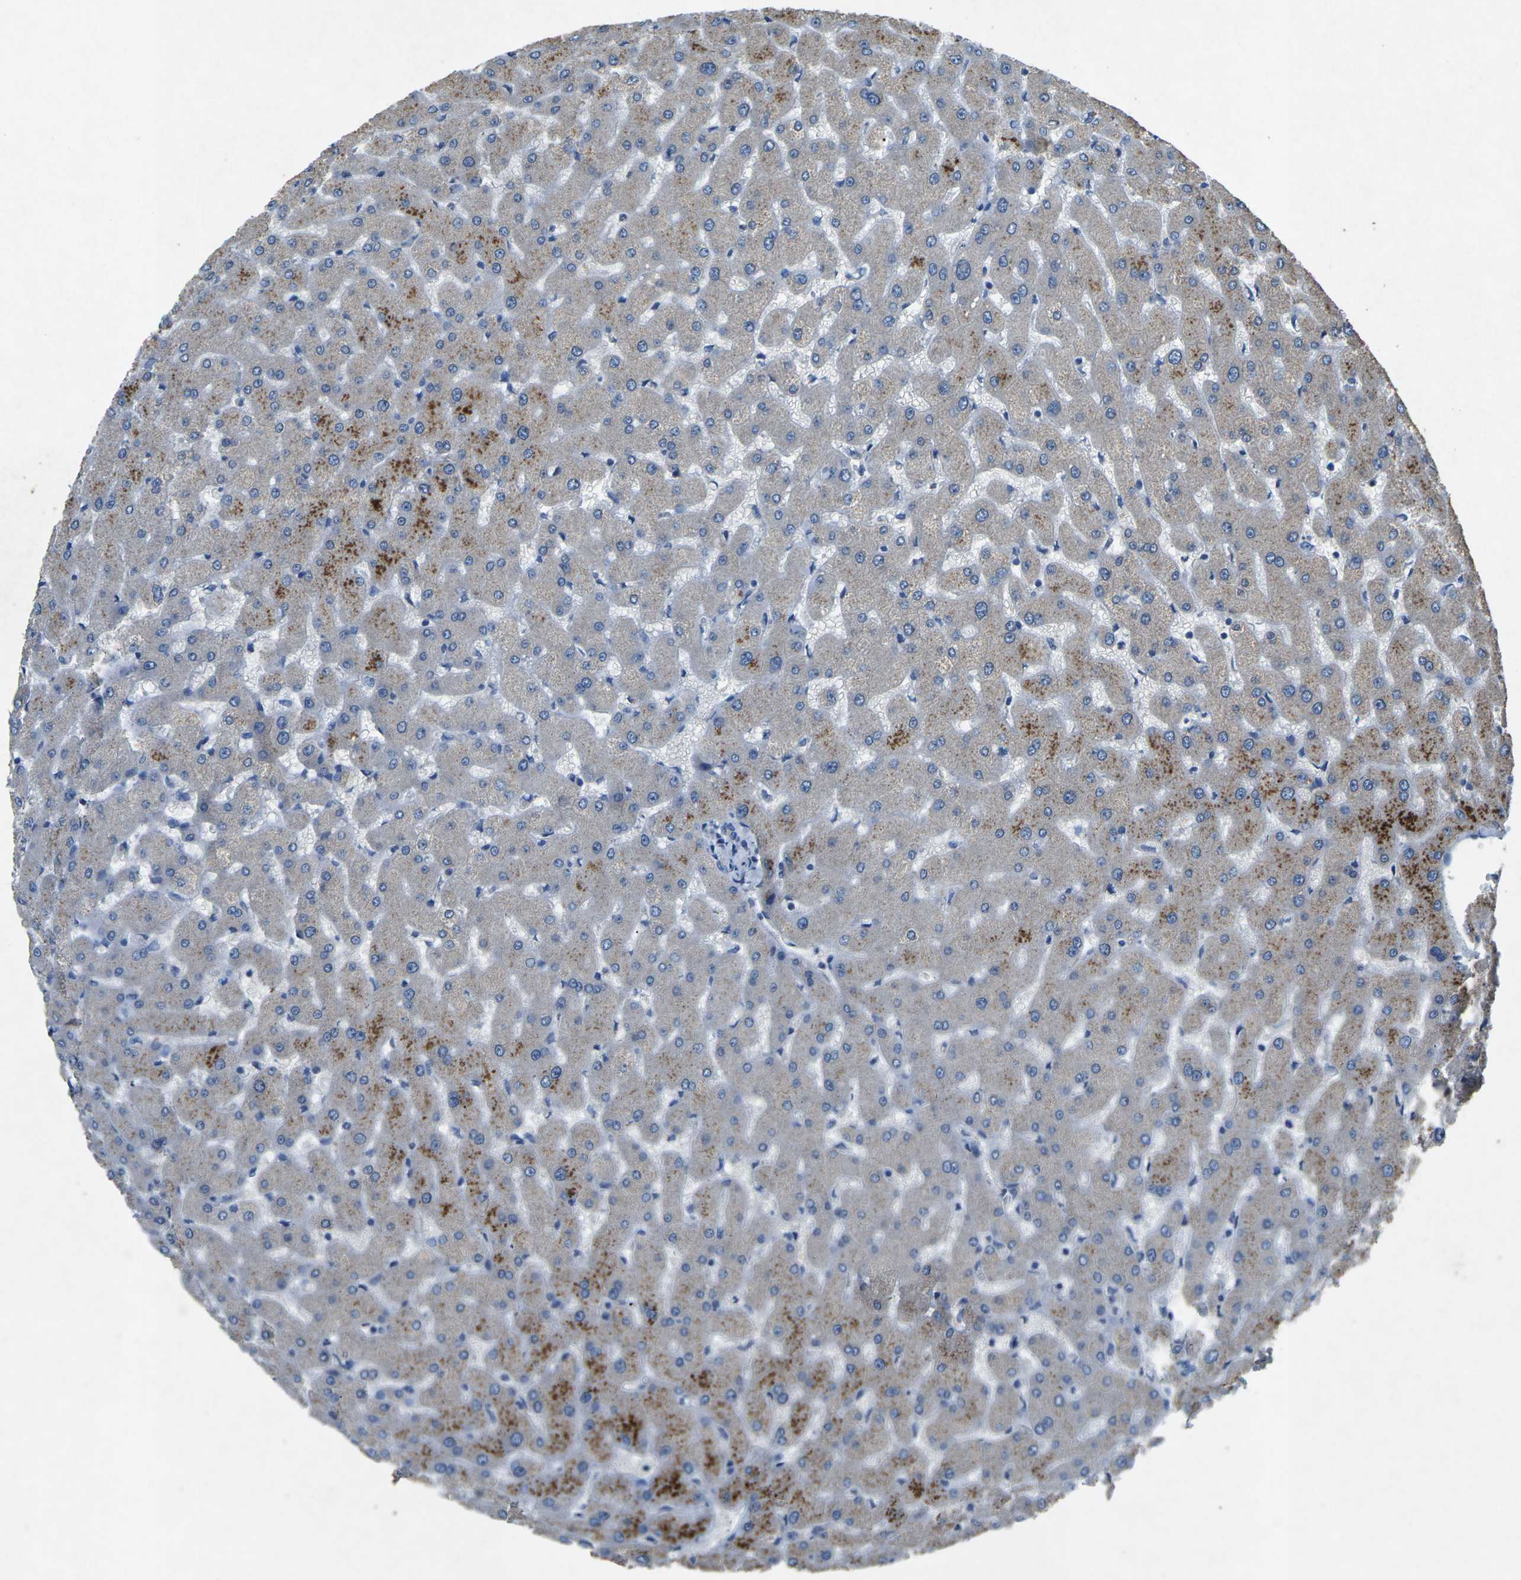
{"staining": {"intensity": "negative", "quantity": "none", "location": "none"}, "tissue": "liver", "cell_type": "Cholangiocytes", "image_type": "normal", "snomed": [{"axis": "morphology", "description": "Normal tissue, NOS"}, {"axis": "topography", "description": "Liver"}], "caption": "DAB immunohistochemical staining of normal human liver demonstrates no significant positivity in cholangiocytes. The staining was performed using DAB (3,3'-diaminobenzidine) to visualize the protein expression in brown, while the nuclei were stained in blue with hematoxylin (Magnification: 20x).", "gene": "PLG", "patient": {"sex": "female", "age": 63}}